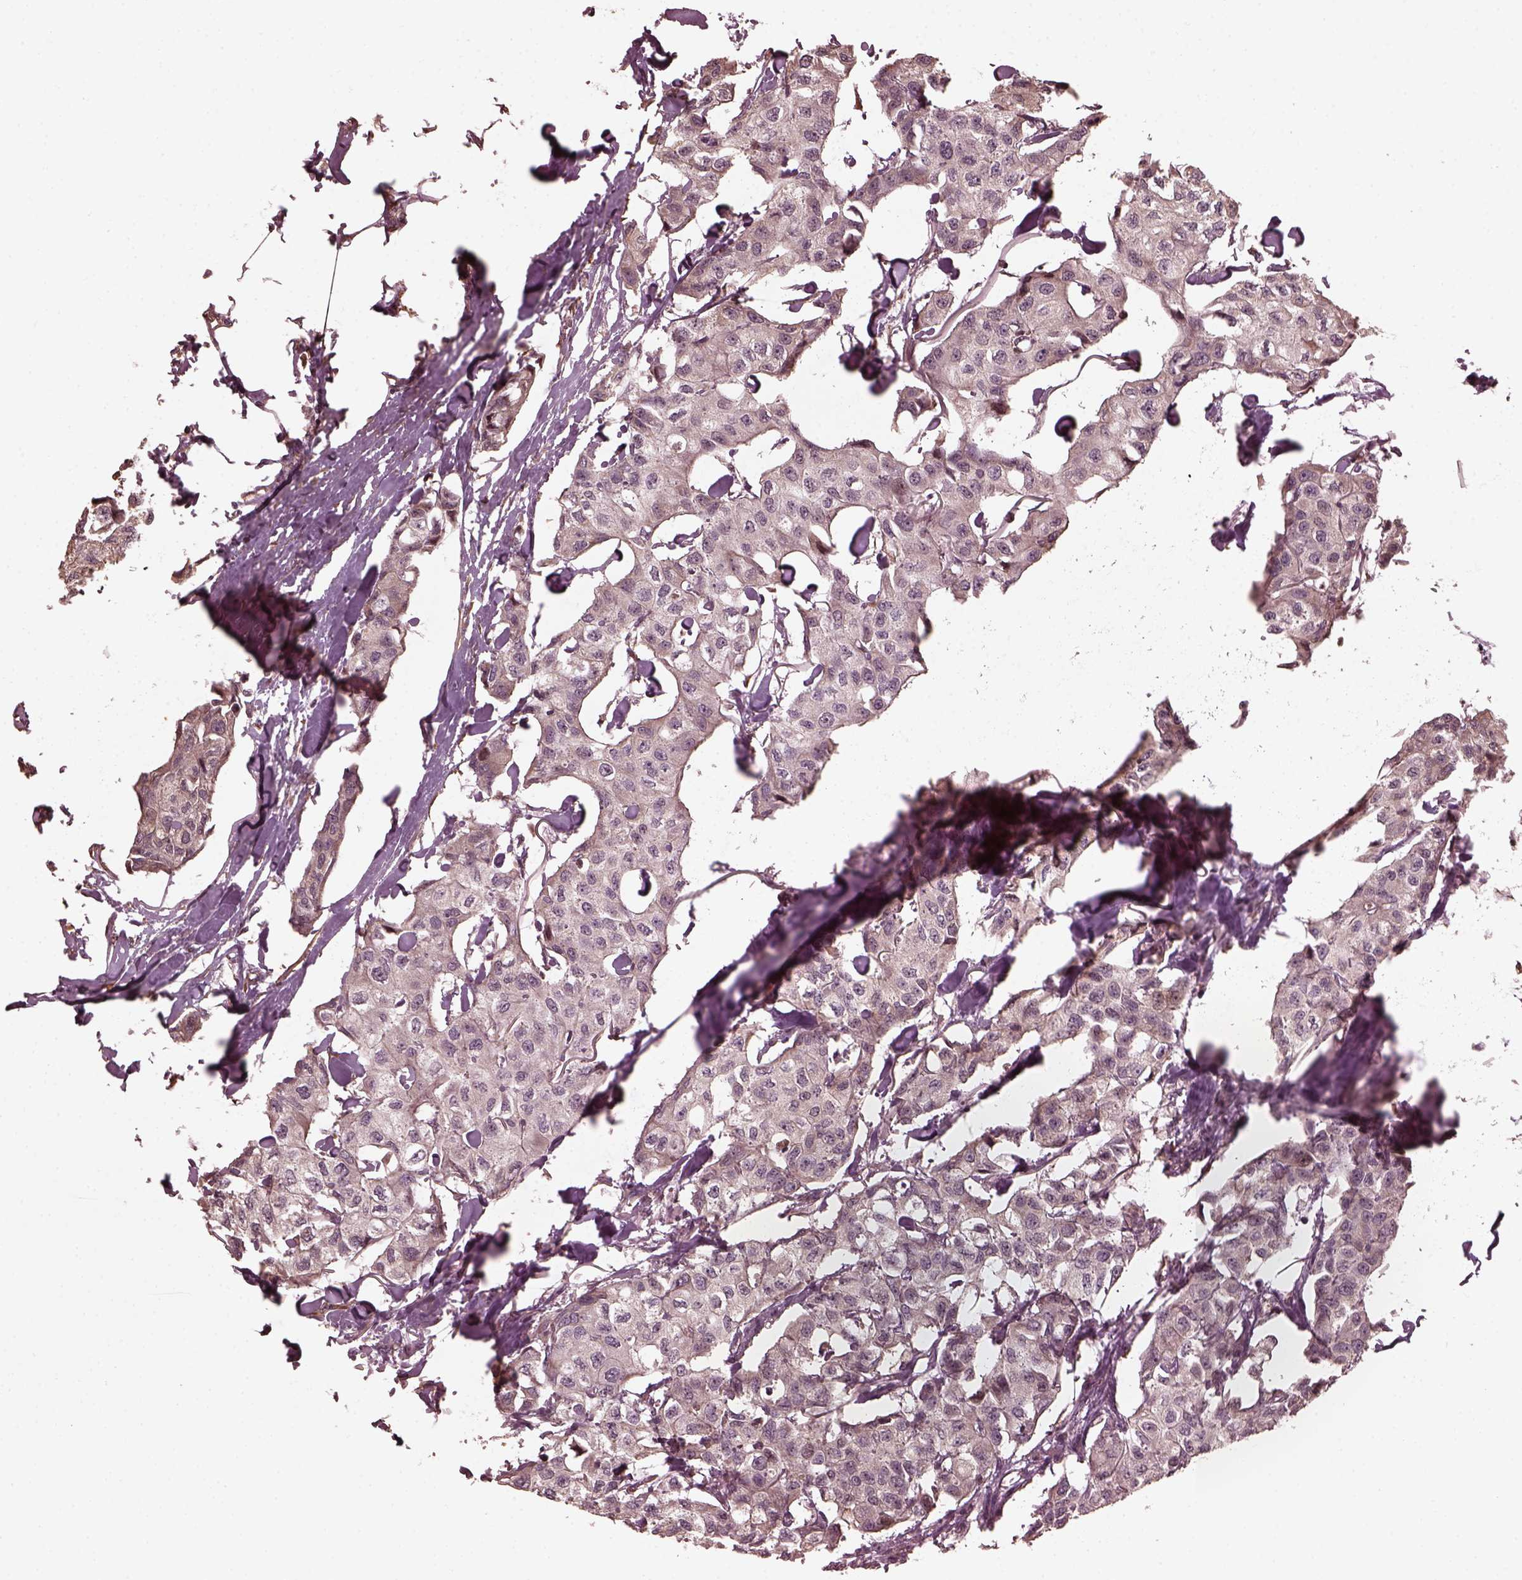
{"staining": {"intensity": "weak", "quantity": "<25%", "location": "cytoplasmic/membranous"}, "tissue": "breast cancer", "cell_type": "Tumor cells", "image_type": "cancer", "snomed": [{"axis": "morphology", "description": "Duct carcinoma"}, {"axis": "topography", "description": "Breast"}], "caption": "Protein analysis of breast cancer (infiltrating ductal carcinoma) reveals no significant staining in tumor cells. The staining was performed using DAB to visualize the protein expression in brown, while the nuclei were stained in blue with hematoxylin (Magnification: 20x).", "gene": "ZNF292", "patient": {"sex": "female", "age": 80}}